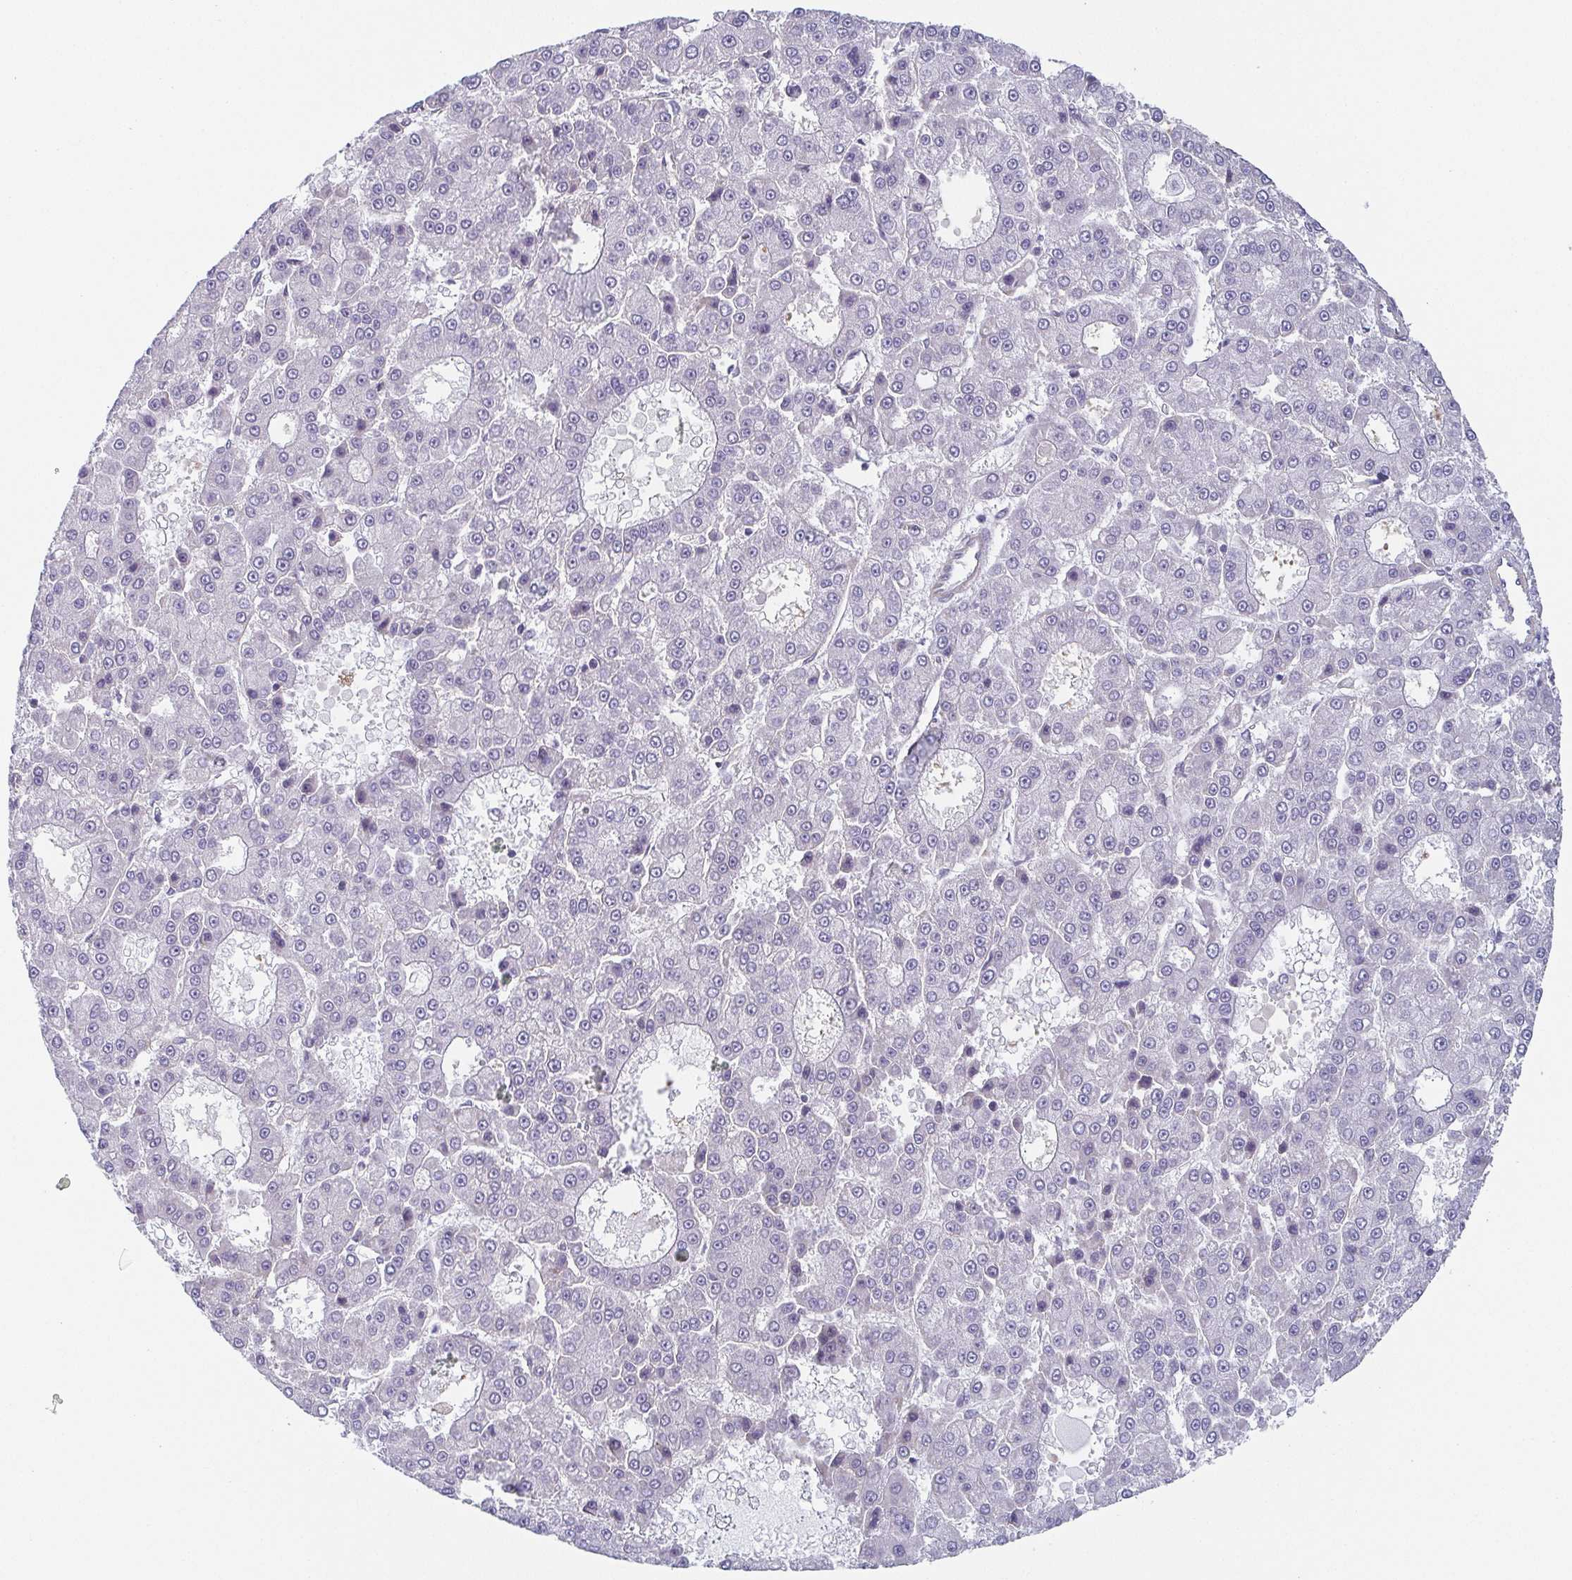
{"staining": {"intensity": "negative", "quantity": "none", "location": "none"}, "tissue": "liver cancer", "cell_type": "Tumor cells", "image_type": "cancer", "snomed": [{"axis": "morphology", "description": "Carcinoma, Hepatocellular, NOS"}, {"axis": "topography", "description": "Liver"}], "caption": "Hepatocellular carcinoma (liver) stained for a protein using immunohistochemistry demonstrates no staining tumor cells.", "gene": "EXOSC7", "patient": {"sex": "male", "age": 70}}